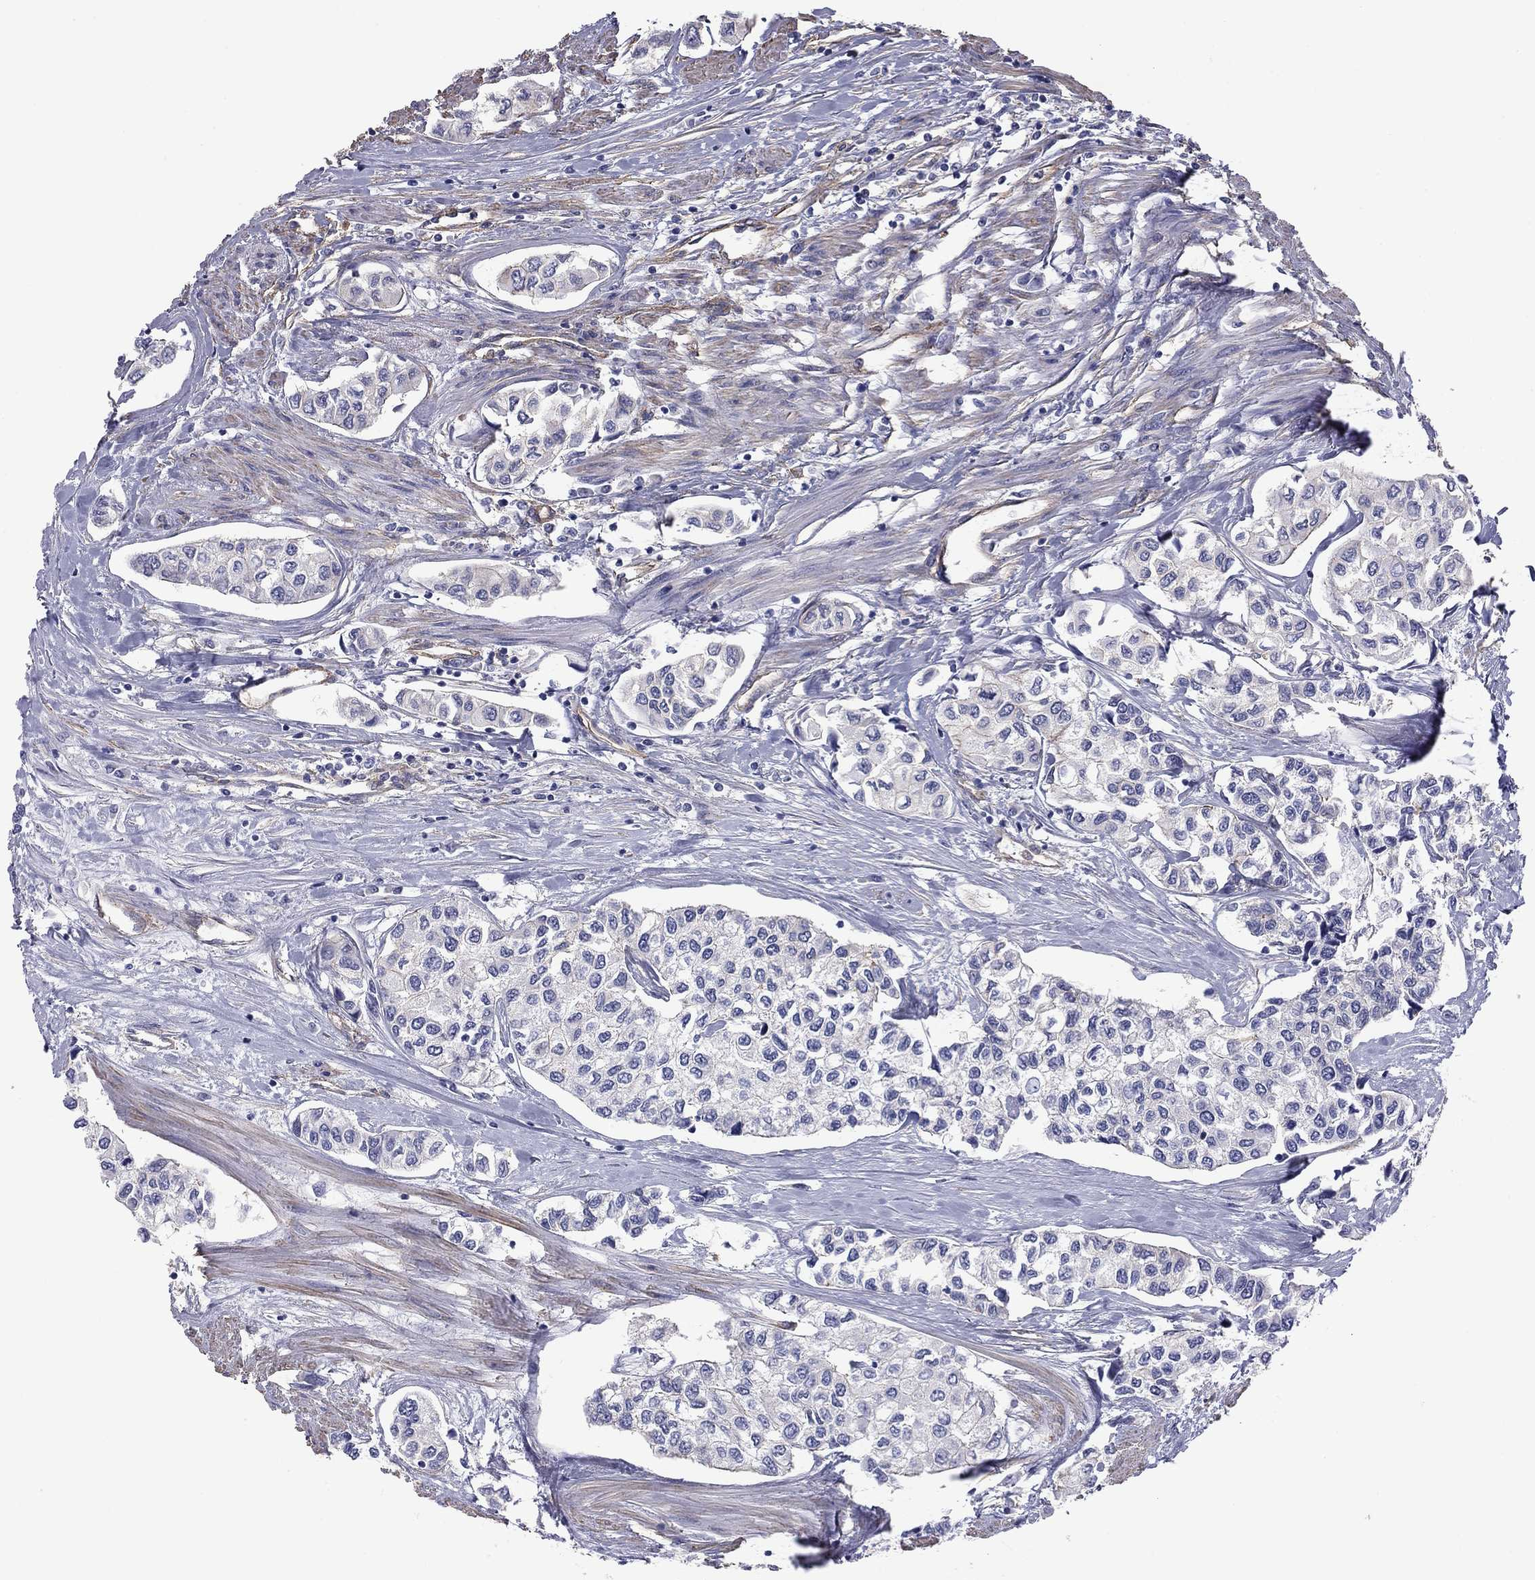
{"staining": {"intensity": "negative", "quantity": "none", "location": "none"}, "tissue": "urothelial cancer", "cell_type": "Tumor cells", "image_type": "cancer", "snomed": [{"axis": "morphology", "description": "Urothelial carcinoma, High grade"}, {"axis": "topography", "description": "Urinary bladder"}], "caption": "Protein analysis of urothelial cancer demonstrates no significant staining in tumor cells. (DAB (3,3'-diaminobenzidine) IHC visualized using brightfield microscopy, high magnification).", "gene": "TCHH", "patient": {"sex": "male", "age": 73}}